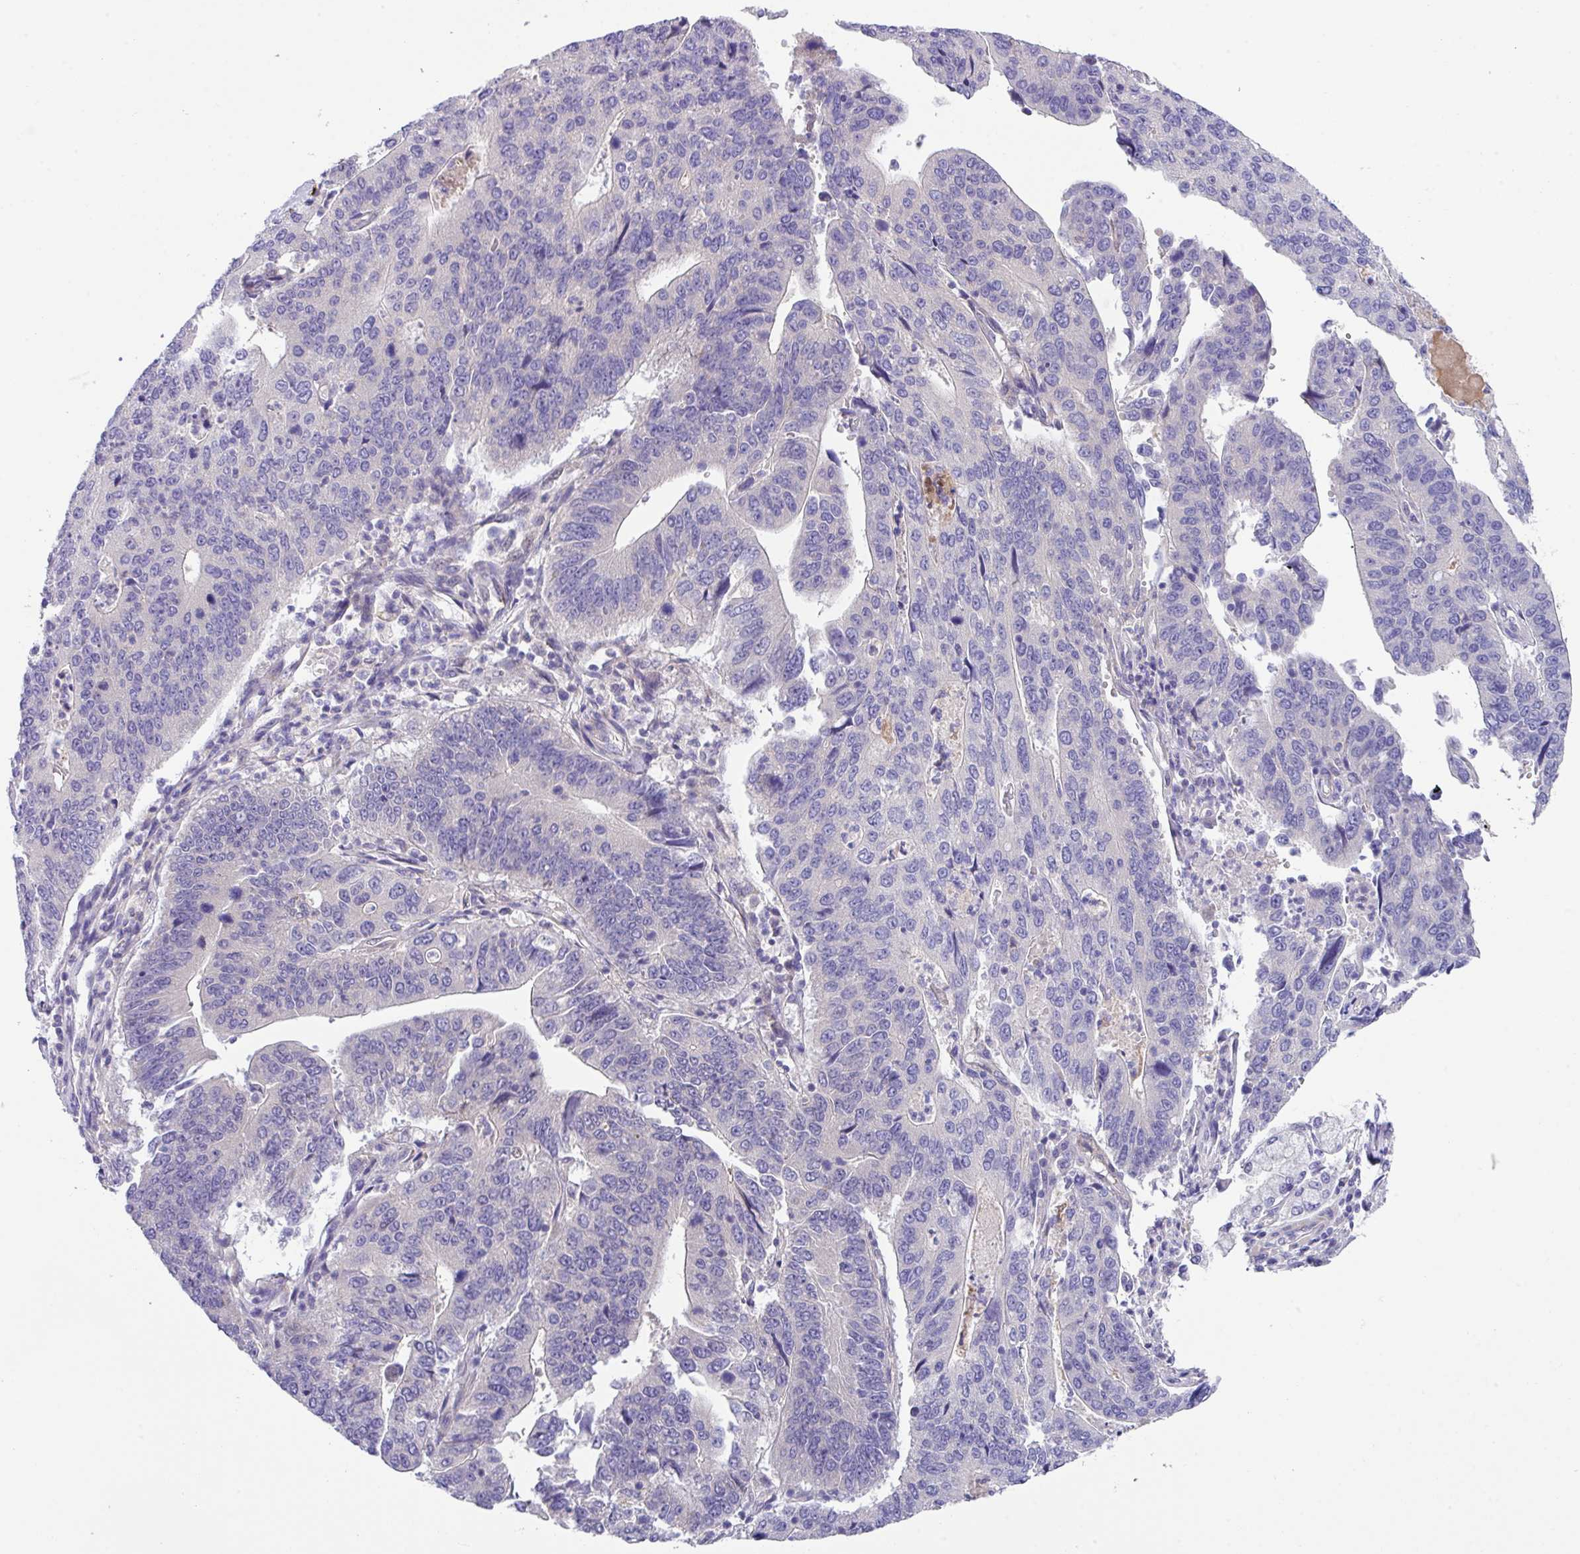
{"staining": {"intensity": "negative", "quantity": "none", "location": "none"}, "tissue": "stomach cancer", "cell_type": "Tumor cells", "image_type": "cancer", "snomed": [{"axis": "morphology", "description": "Adenocarcinoma, NOS"}, {"axis": "topography", "description": "Stomach"}], "caption": "Stomach cancer was stained to show a protein in brown. There is no significant positivity in tumor cells.", "gene": "DNAL1", "patient": {"sex": "male", "age": 59}}